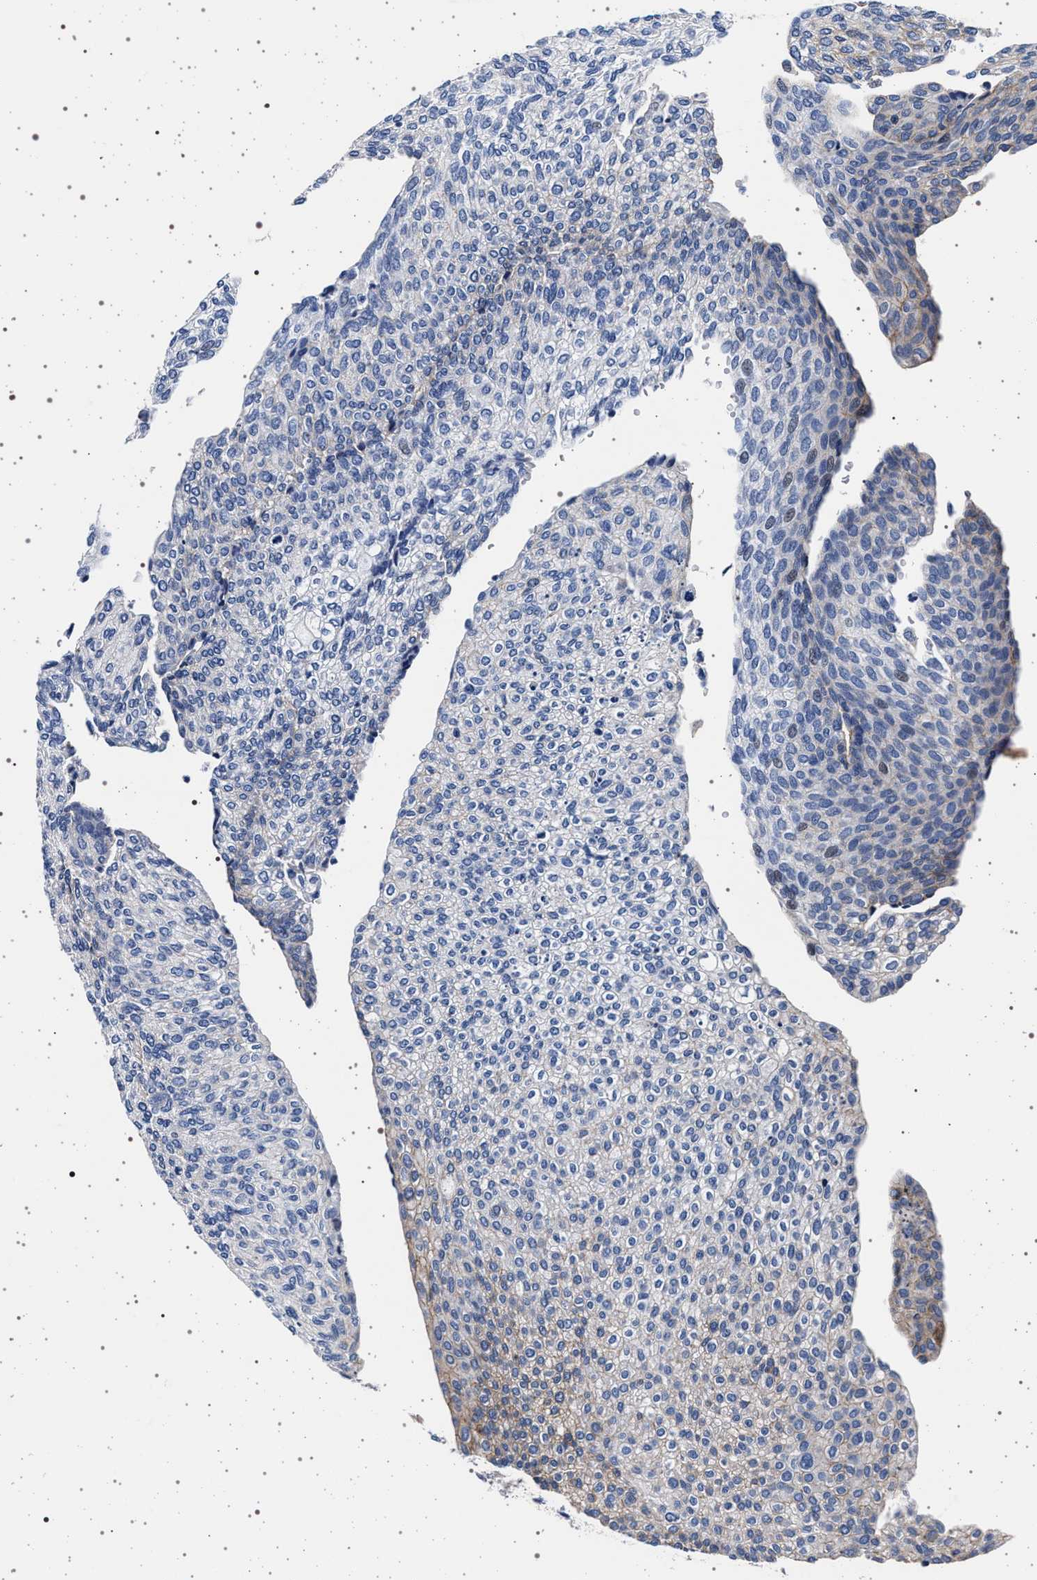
{"staining": {"intensity": "weak", "quantity": "<25%", "location": "cytoplasmic/membranous"}, "tissue": "urothelial cancer", "cell_type": "Tumor cells", "image_type": "cancer", "snomed": [{"axis": "morphology", "description": "Urothelial carcinoma, Low grade"}, {"axis": "topography", "description": "Urinary bladder"}], "caption": "A high-resolution photomicrograph shows immunohistochemistry staining of urothelial cancer, which exhibits no significant expression in tumor cells.", "gene": "SLC9A1", "patient": {"sex": "female", "age": 79}}